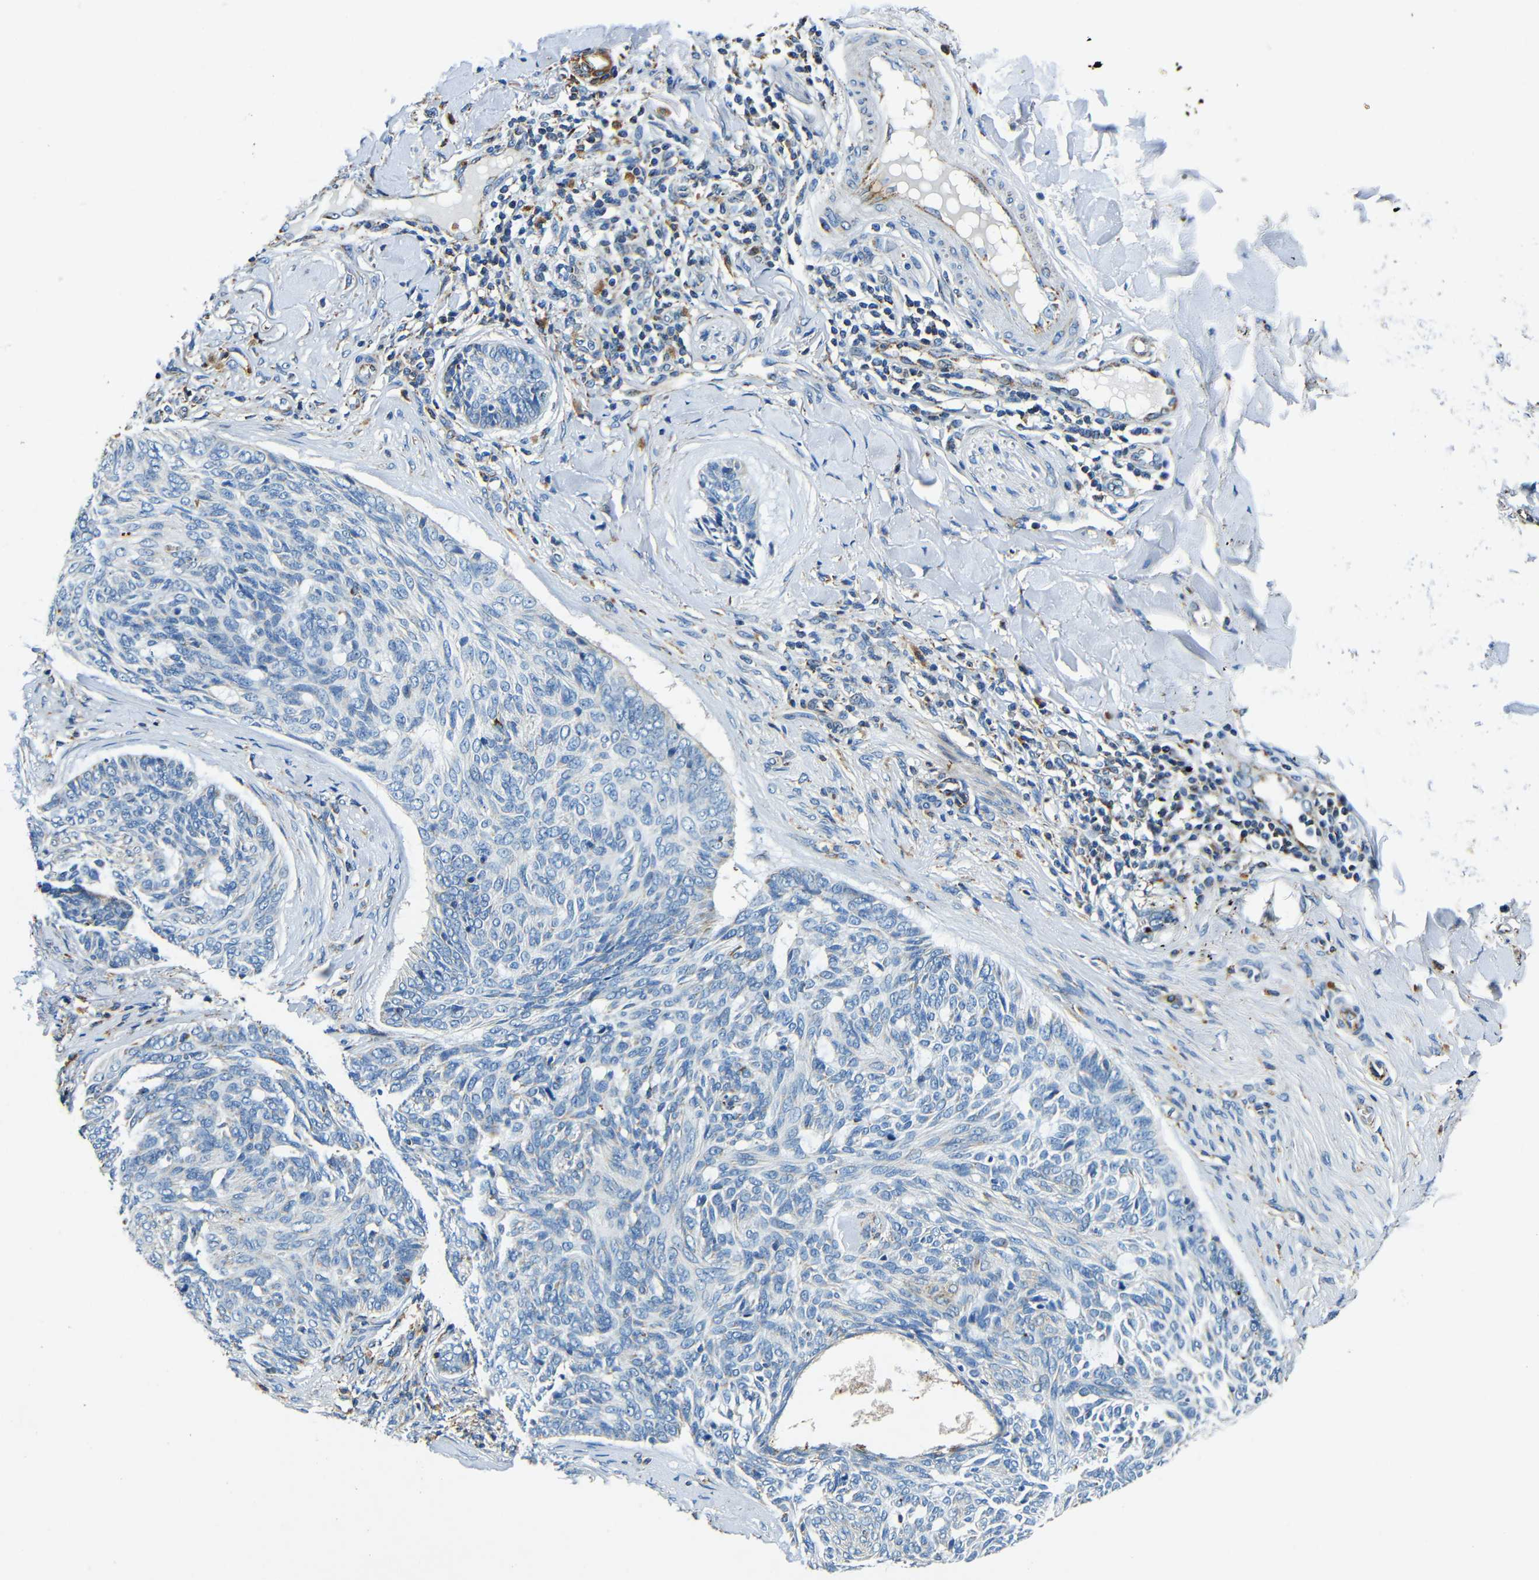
{"staining": {"intensity": "negative", "quantity": "none", "location": "none"}, "tissue": "skin cancer", "cell_type": "Tumor cells", "image_type": "cancer", "snomed": [{"axis": "morphology", "description": "Basal cell carcinoma"}, {"axis": "topography", "description": "Skin"}], "caption": "DAB (3,3'-diaminobenzidine) immunohistochemical staining of basal cell carcinoma (skin) shows no significant expression in tumor cells.", "gene": "GALNT18", "patient": {"sex": "male", "age": 43}}